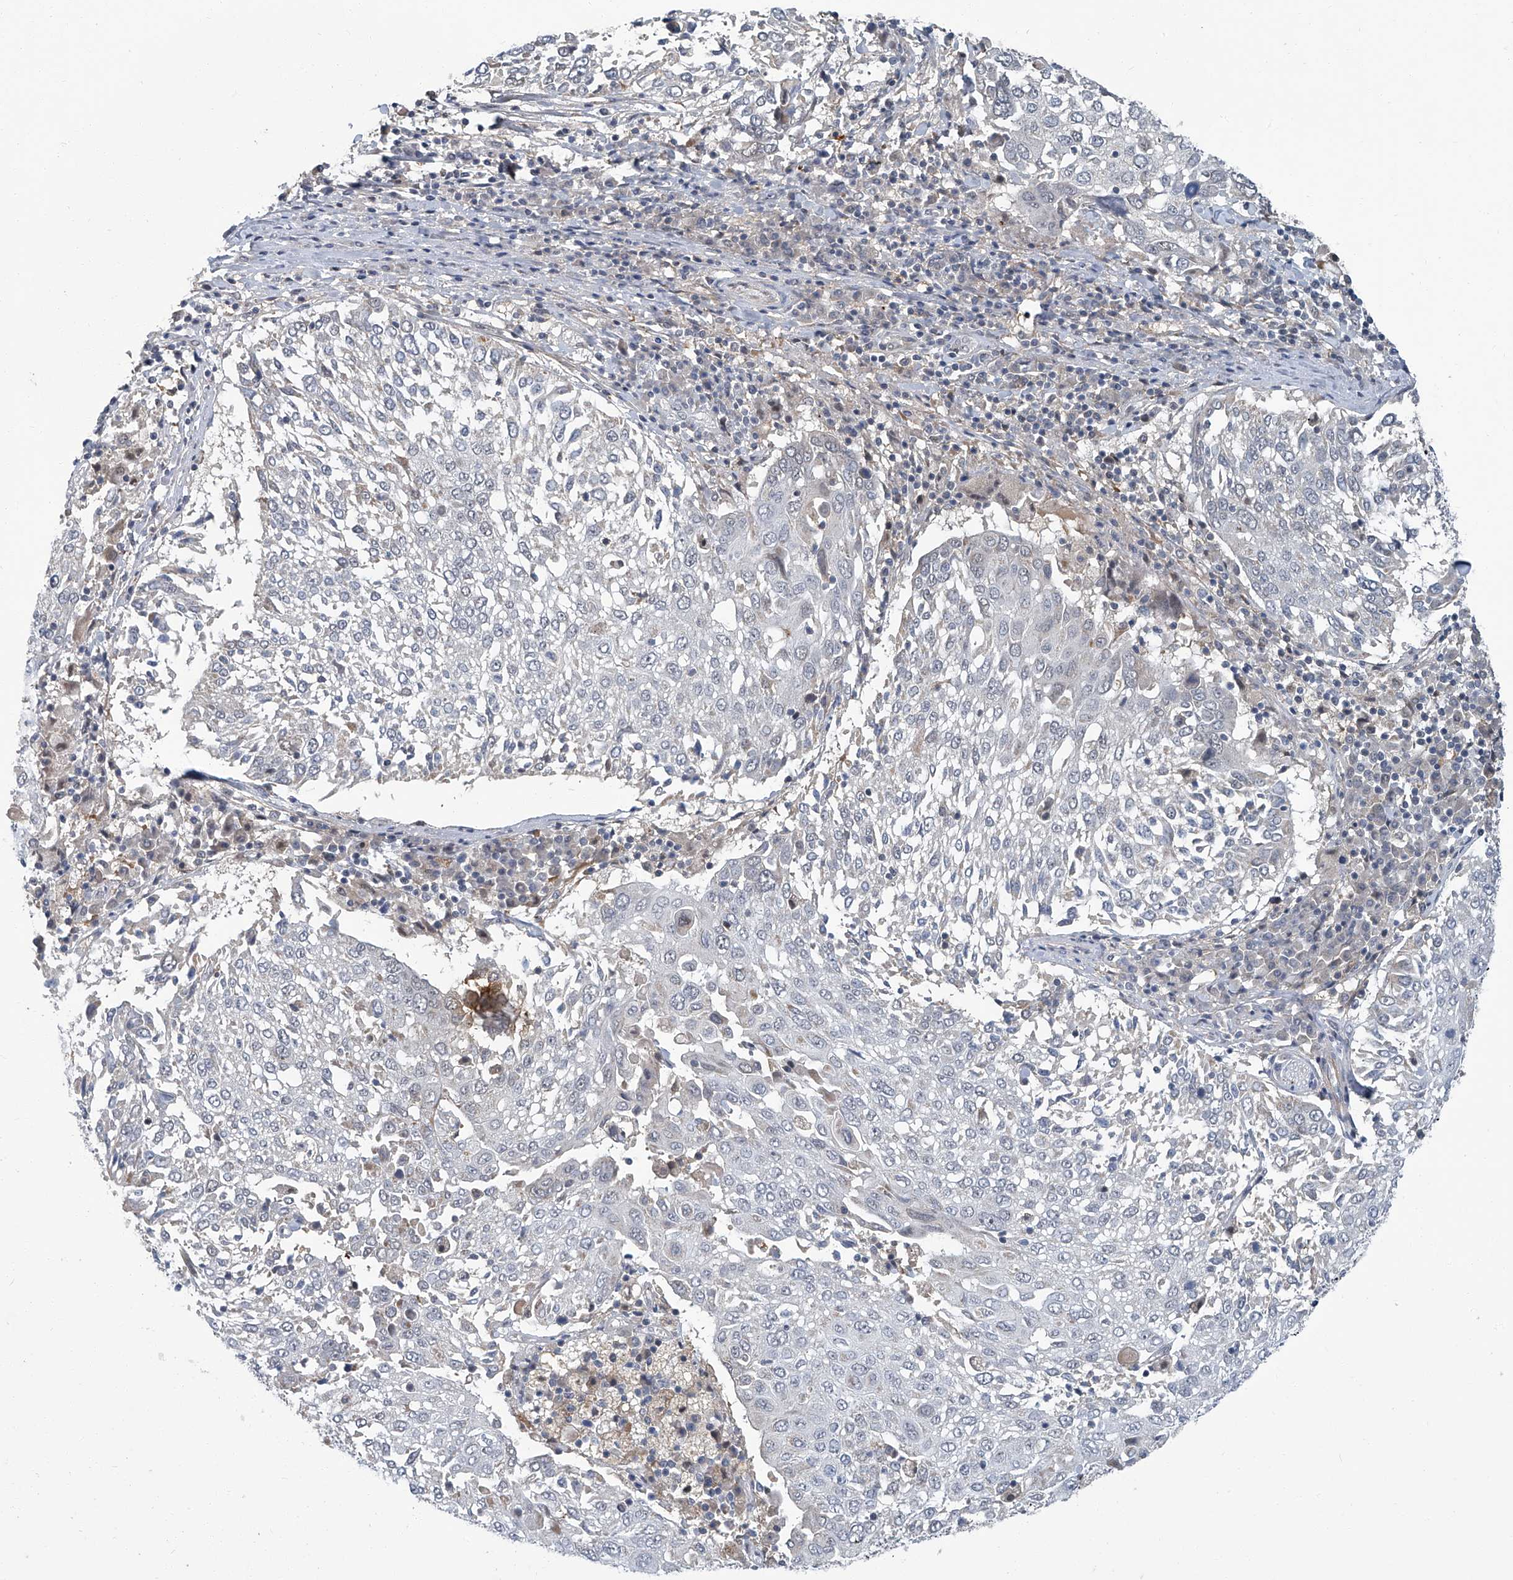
{"staining": {"intensity": "negative", "quantity": "none", "location": "none"}, "tissue": "lung cancer", "cell_type": "Tumor cells", "image_type": "cancer", "snomed": [{"axis": "morphology", "description": "Squamous cell carcinoma, NOS"}, {"axis": "topography", "description": "Lung"}], "caption": "A photomicrograph of lung squamous cell carcinoma stained for a protein shows no brown staining in tumor cells. (Stains: DAB immunohistochemistry with hematoxylin counter stain, Microscopy: brightfield microscopy at high magnification).", "gene": "AKNAD1", "patient": {"sex": "male", "age": 65}}